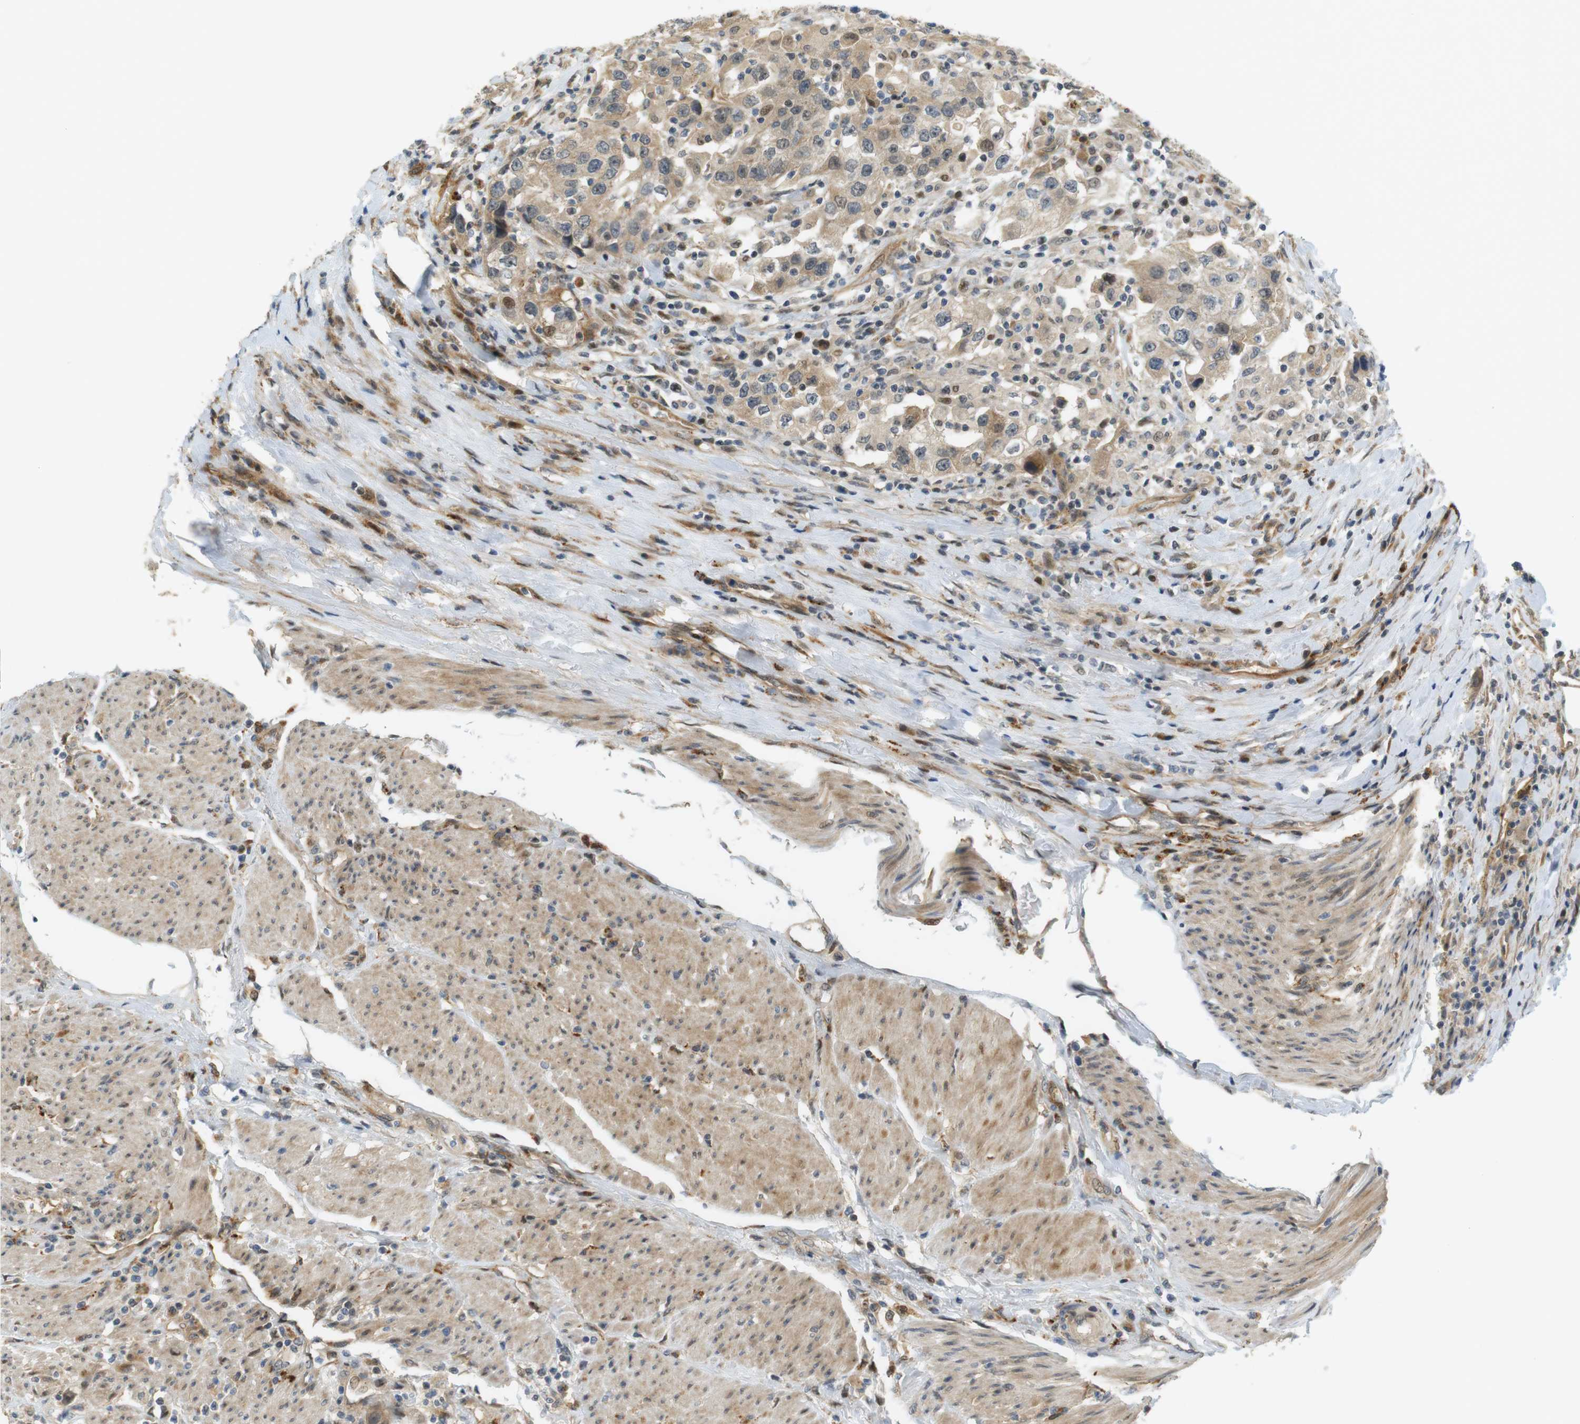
{"staining": {"intensity": "weak", "quantity": ">75%", "location": "cytoplasmic/membranous"}, "tissue": "urothelial cancer", "cell_type": "Tumor cells", "image_type": "cancer", "snomed": [{"axis": "morphology", "description": "Urothelial carcinoma, High grade"}, {"axis": "topography", "description": "Urinary bladder"}], "caption": "Immunohistochemical staining of human urothelial cancer exhibits low levels of weak cytoplasmic/membranous positivity in approximately >75% of tumor cells.", "gene": "TSPAN9", "patient": {"sex": "female", "age": 80}}